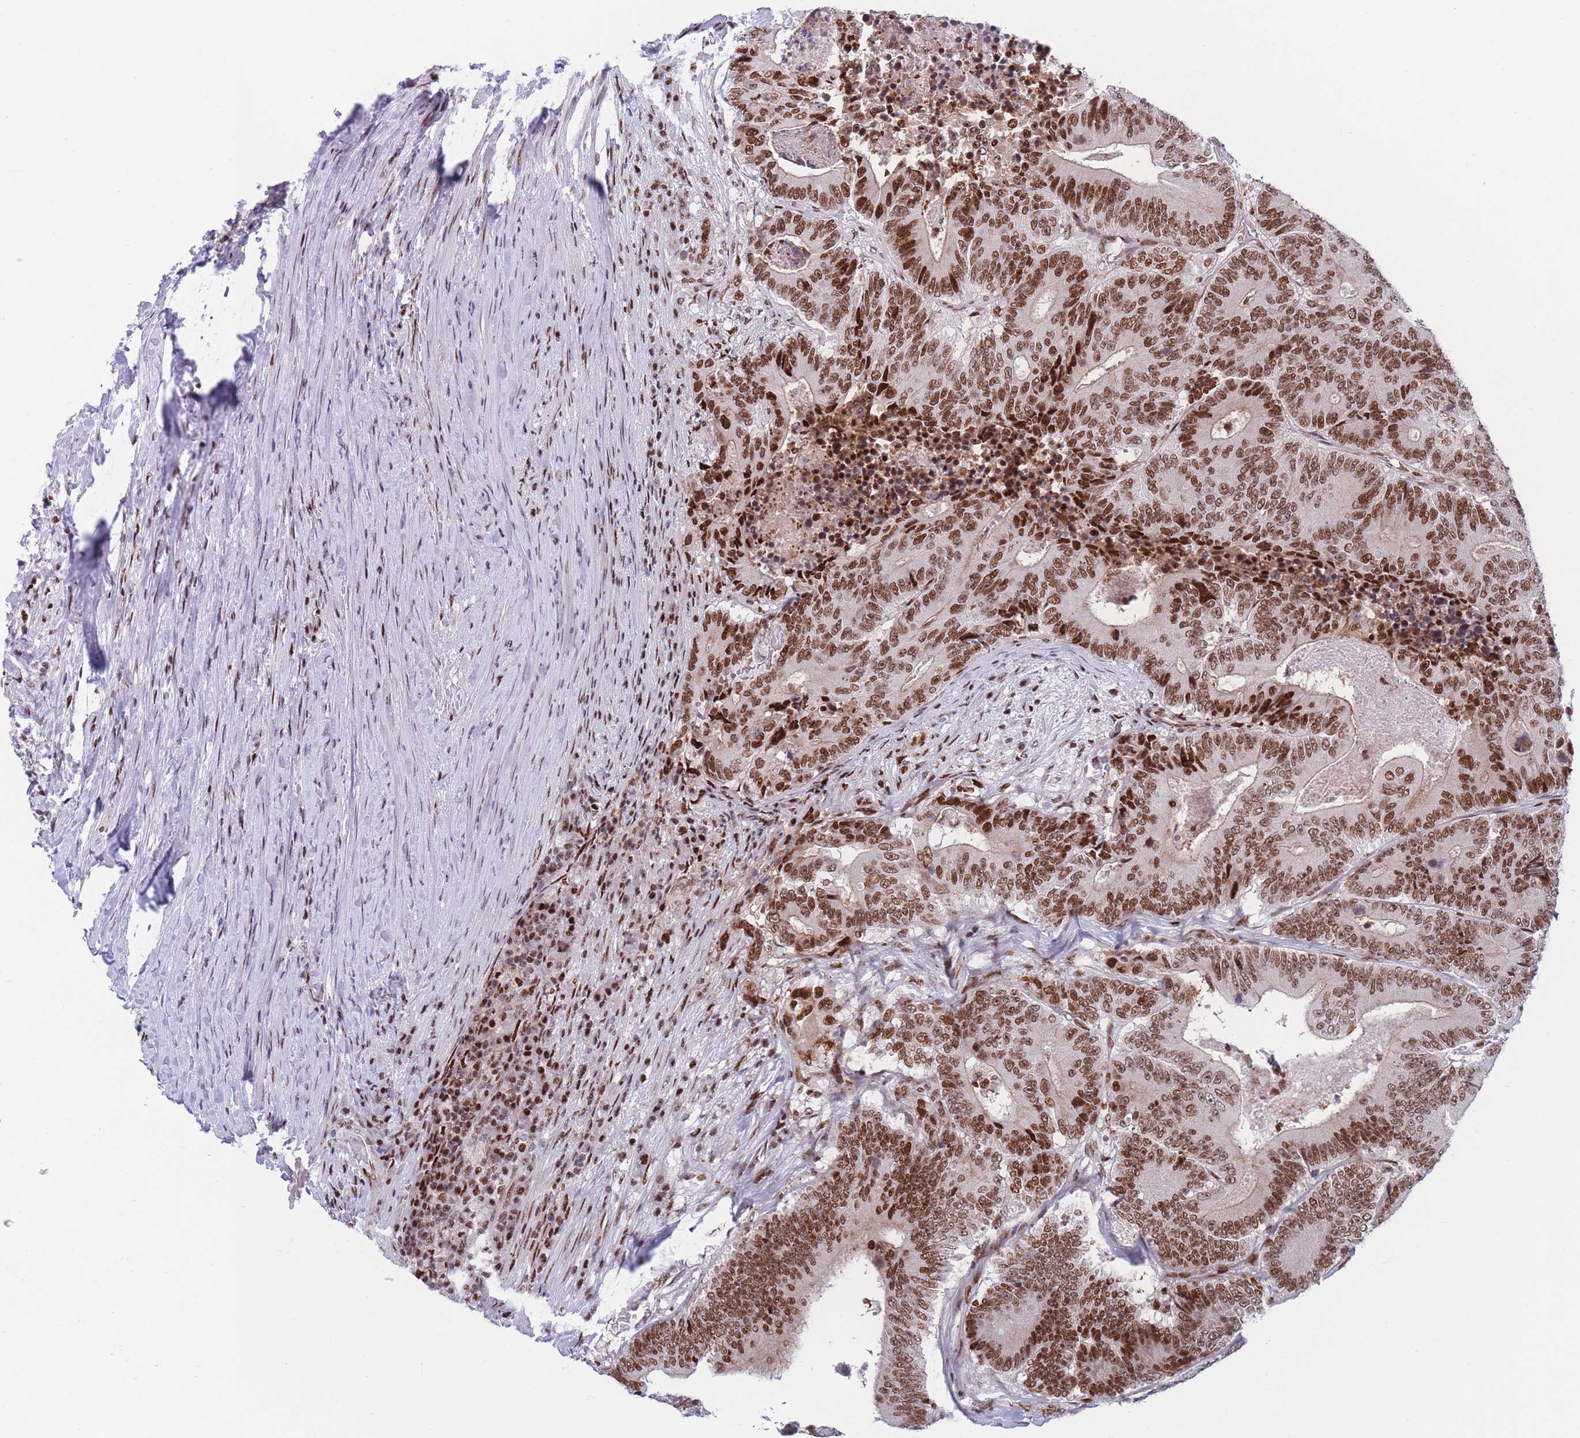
{"staining": {"intensity": "strong", "quantity": ">75%", "location": "nuclear"}, "tissue": "colorectal cancer", "cell_type": "Tumor cells", "image_type": "cancer", "snomed": [{"axis": "morphology", "description": "Adenocarcinoma, NOS"}, {"axis": "topography", "description": "Colon"}], "caption": "Strong nuclear expression is seen in about >75% of tumor cells in colorectal cancer. Using DAB (brown) and hematoxylin (blue) stains, captured at high magnification using brightfield microscopy.", "gene": "DNAJC3", "patient": {"sex": "male", "age": 83}}